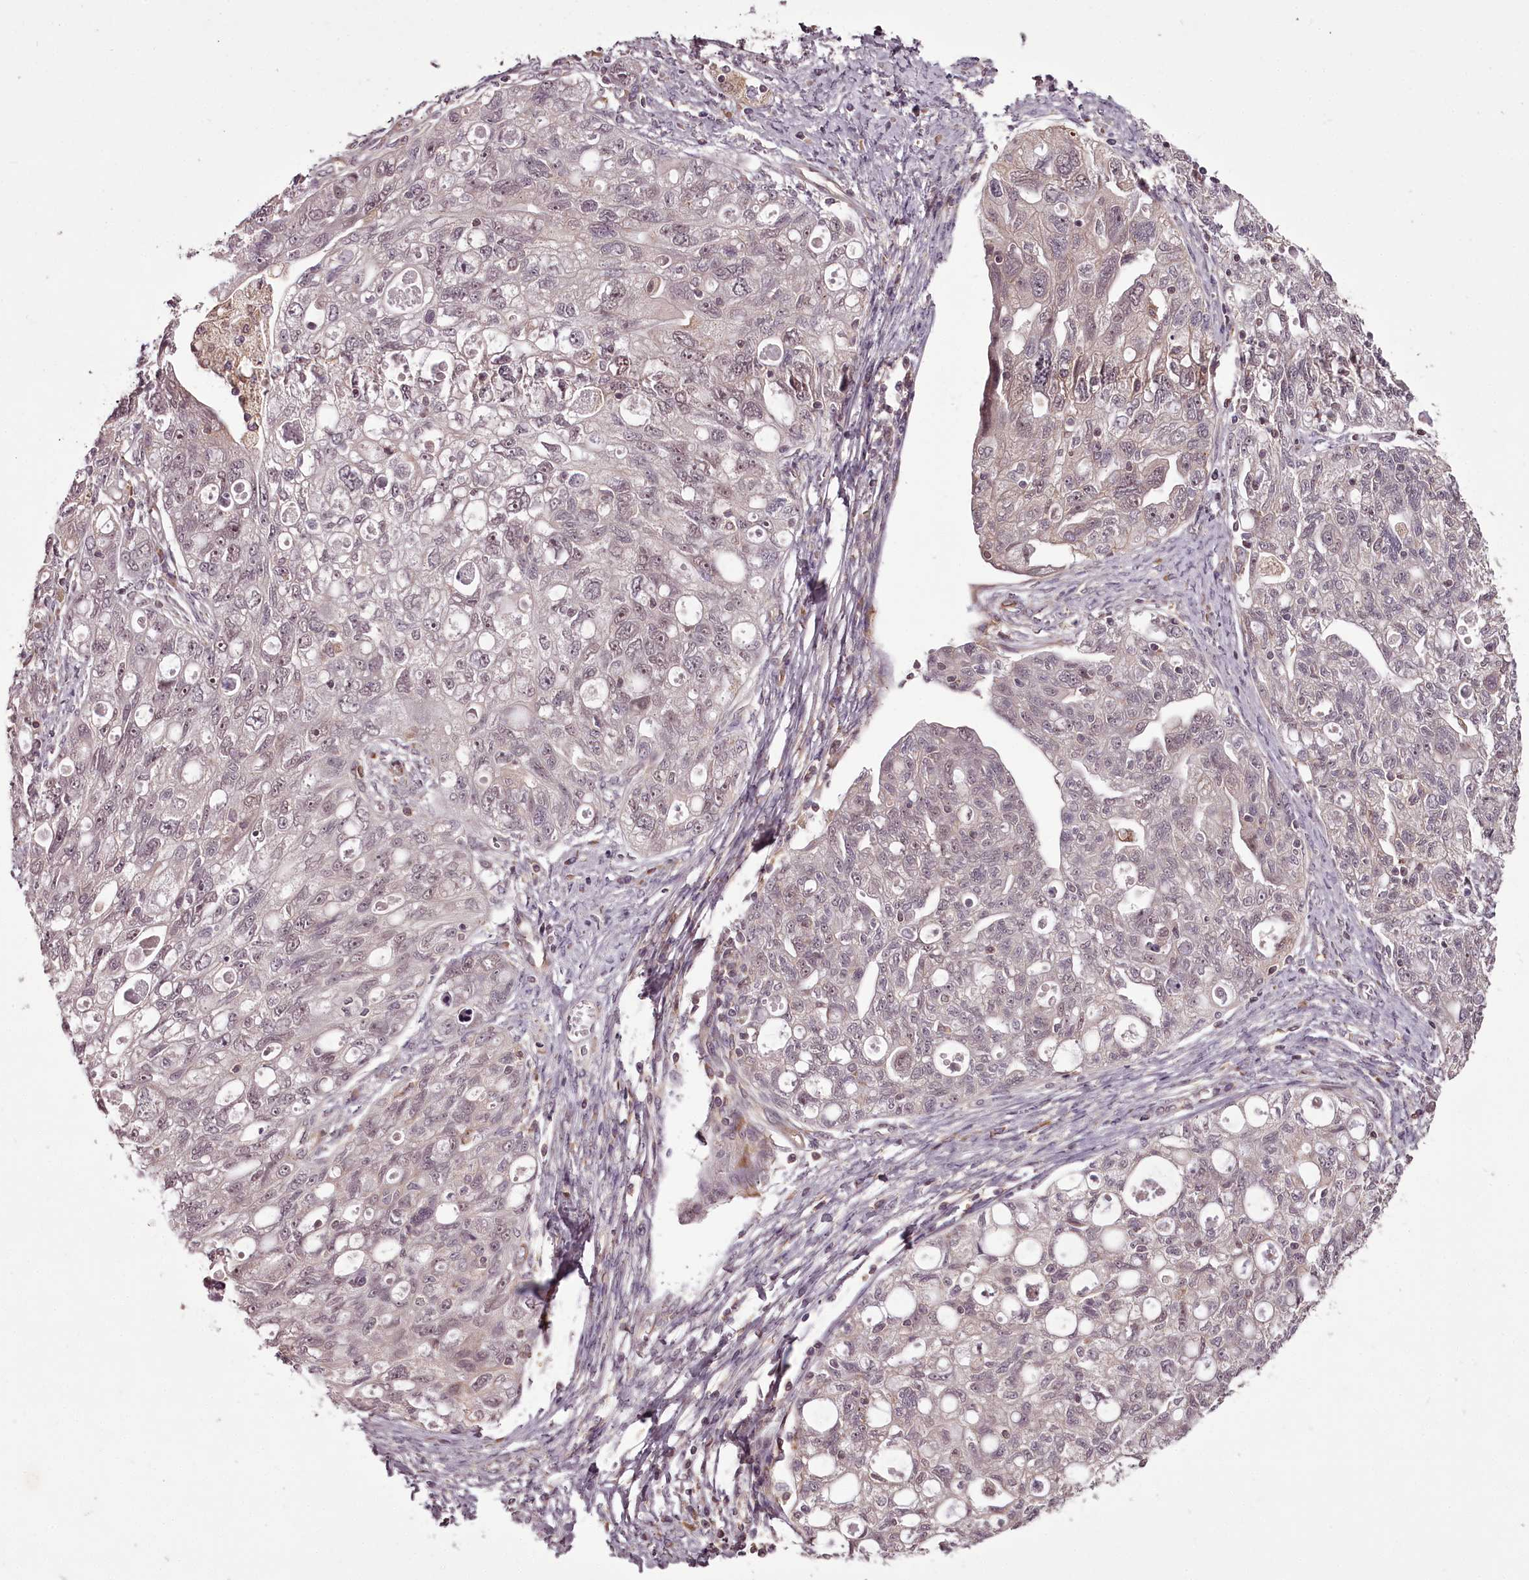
{"staining": {"intensity": "weak", "quantity": "<25%", "location": "cytoplasmic/membranous,nuclear"}, "tissue": "ovarian cancer", "cell_type": "Tumor cells", "image_type": "cancer", "snomed": [{"axis": "morphology", "description": "Carcinoma, NOS"}, {"axis": "morphology", "description": "Cystadenocarcinoma, serous, NOS"}, {"axis": "topography", "description": "Ovary"}], "caption": "This is an immunohistochemistry (IHC) photomicrograph of serous cystadenocarcinoma (ovarian). There is no expression in tumor cells.", "gene": "CCDC92", "patient": {"sex": "female", "age": 69}}